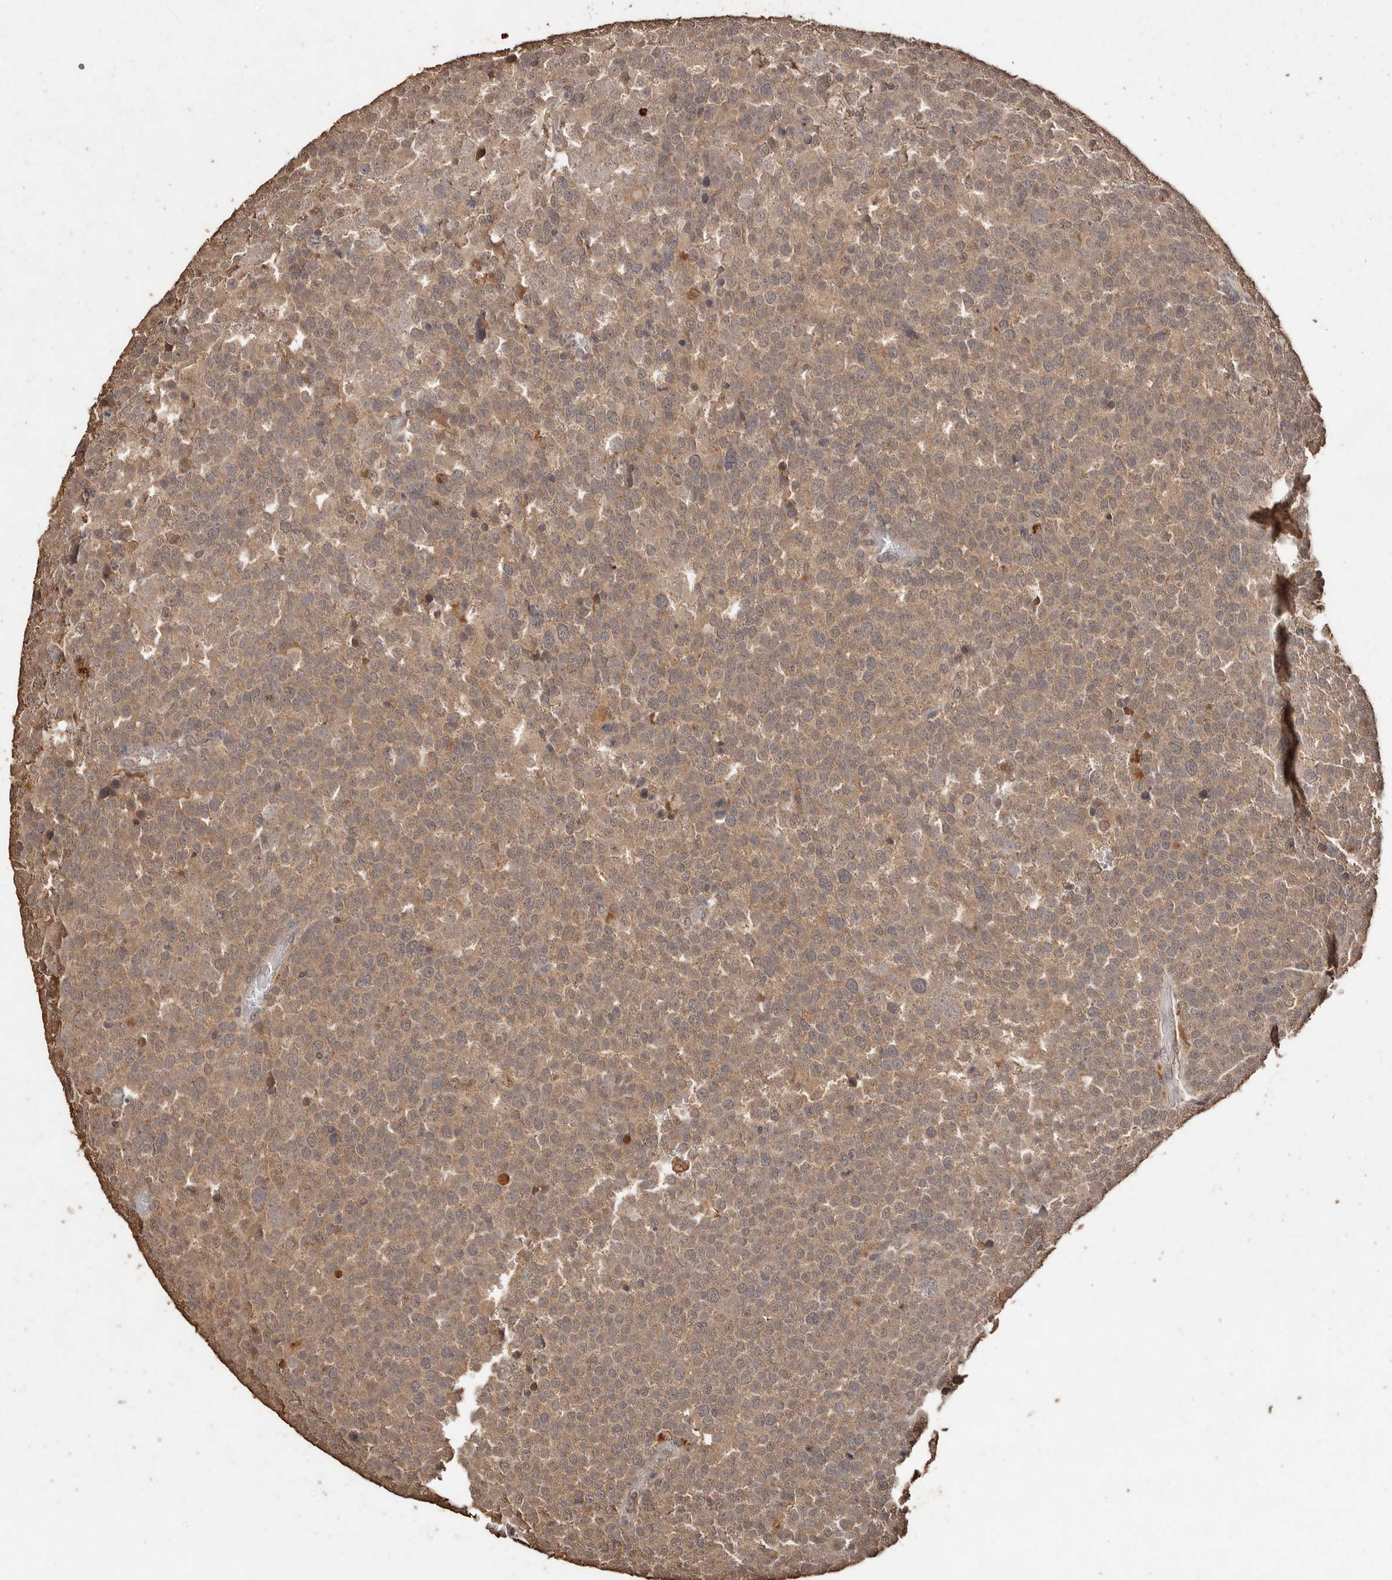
{"staining": {"intensity": "moderate", "quantity": ">75%", "location": "cytoplasmic/membranous"}, "tissue": "testis cancer", "cell_type": "Tumor cells", "image_type": "cancer", "snomed": [{"axis": "morphology", "description": "Seminoma, NOS"}, {"axis": "topography", "description": "Testis"}], "caption": "Moderate cytoplasmic/membranous staining is present in approximately >75% of tumor cells in testis cancer.", "gene": "PKDCC", "patient": {"sex": "male", "age": 71}}